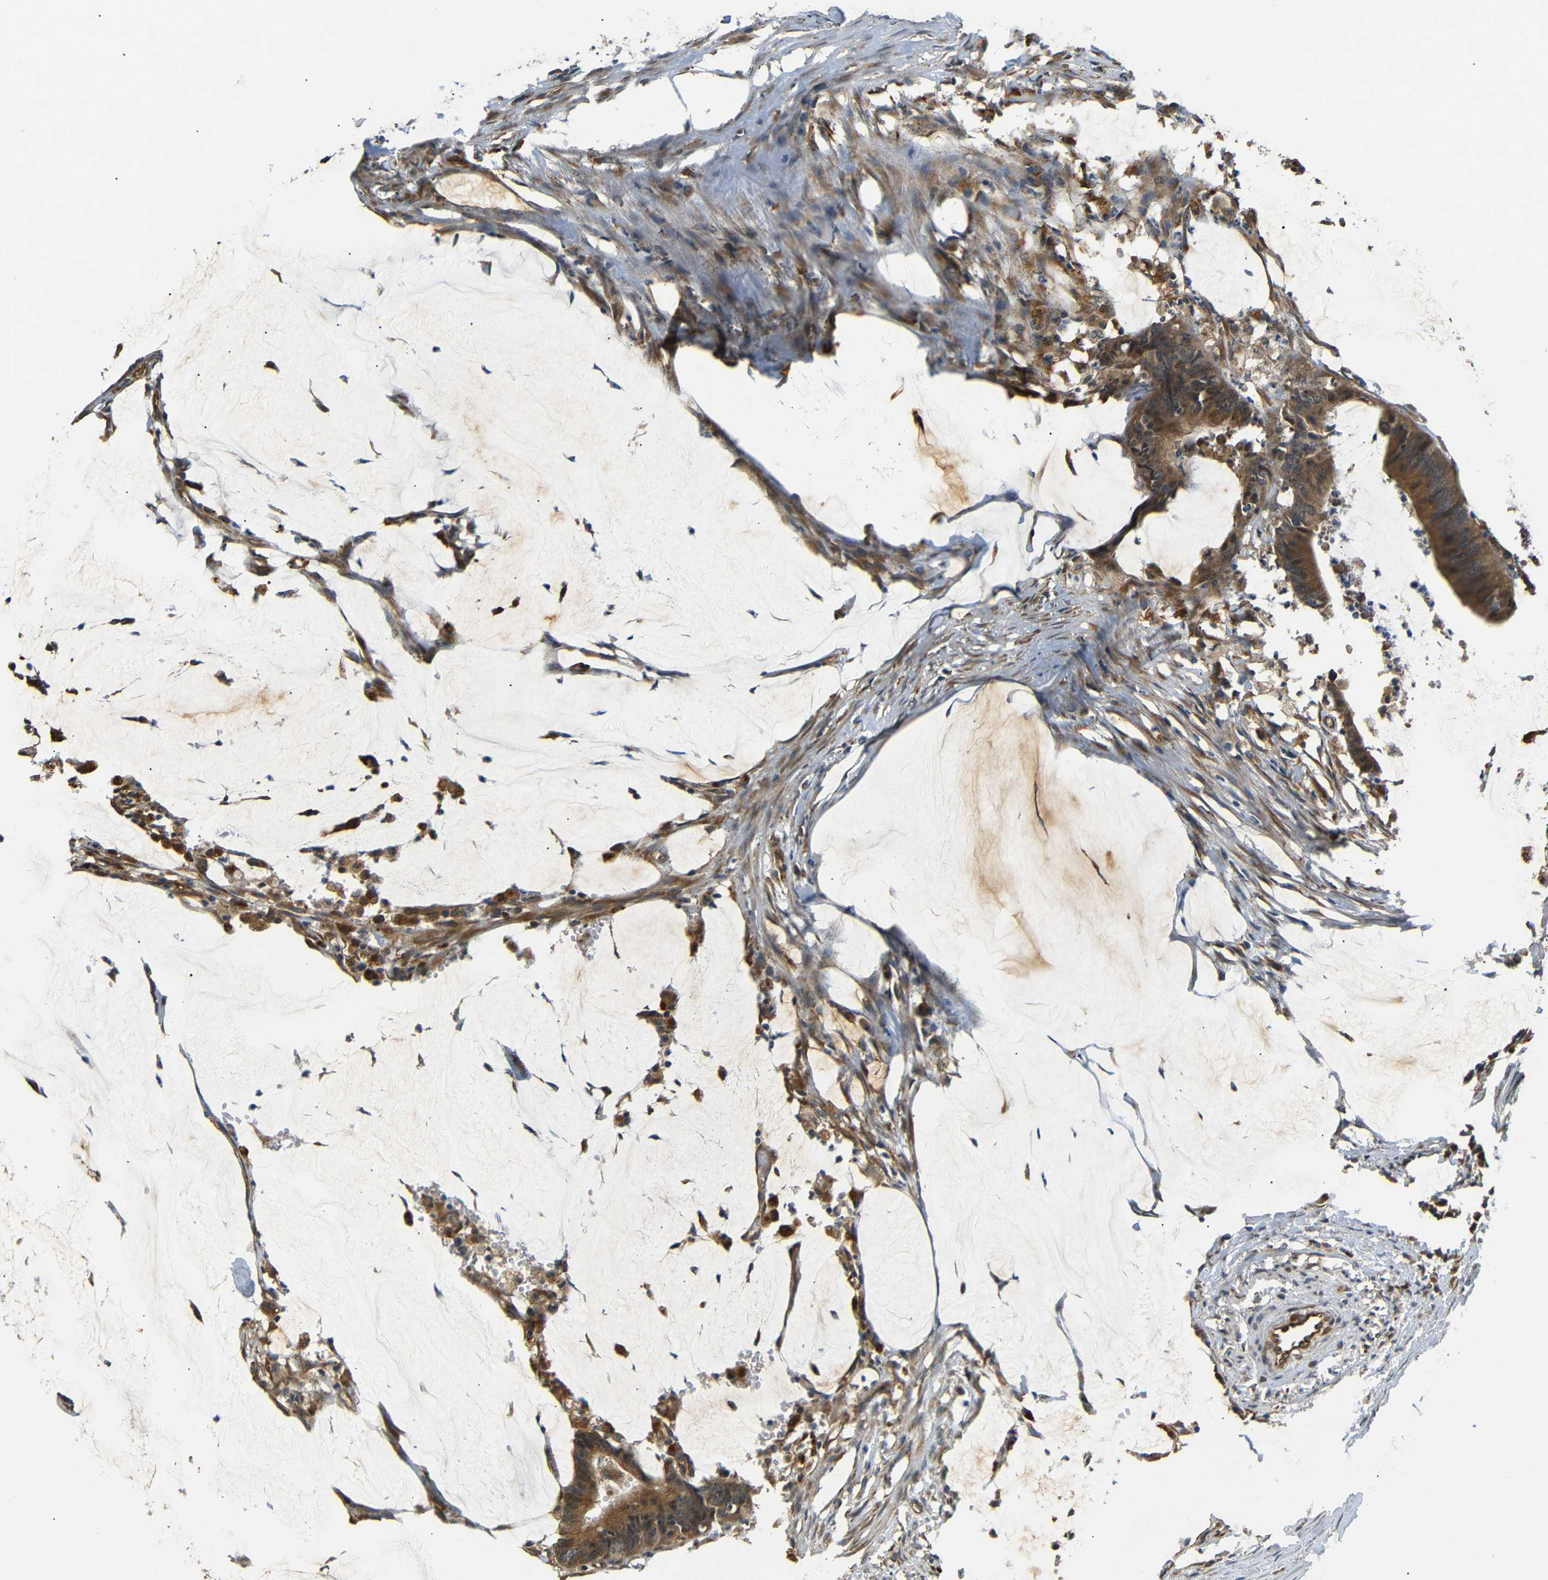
{"staining": {"intensity": "moderate", "quantity": ">75%", "location": "cytoplasmic/membranous"}, "tissue": "colorectal cancer", "cell_type": "Tumor cells", "image_type": "cancer", "snomed": [{"axis": "morphology", "description": "Adenocarcinoma, NOS"}, {"axis": "topography", "description": "Rectum"}], "caption": "The histopathology image displays staining of colorectal cancer (adenocarcinoma), revealing moderate cytoplasmic/membranous protein positivity (brown color) within tumor cells.", "gene": "ATP7A", "patient": {"sex": "female", "age": 66}}